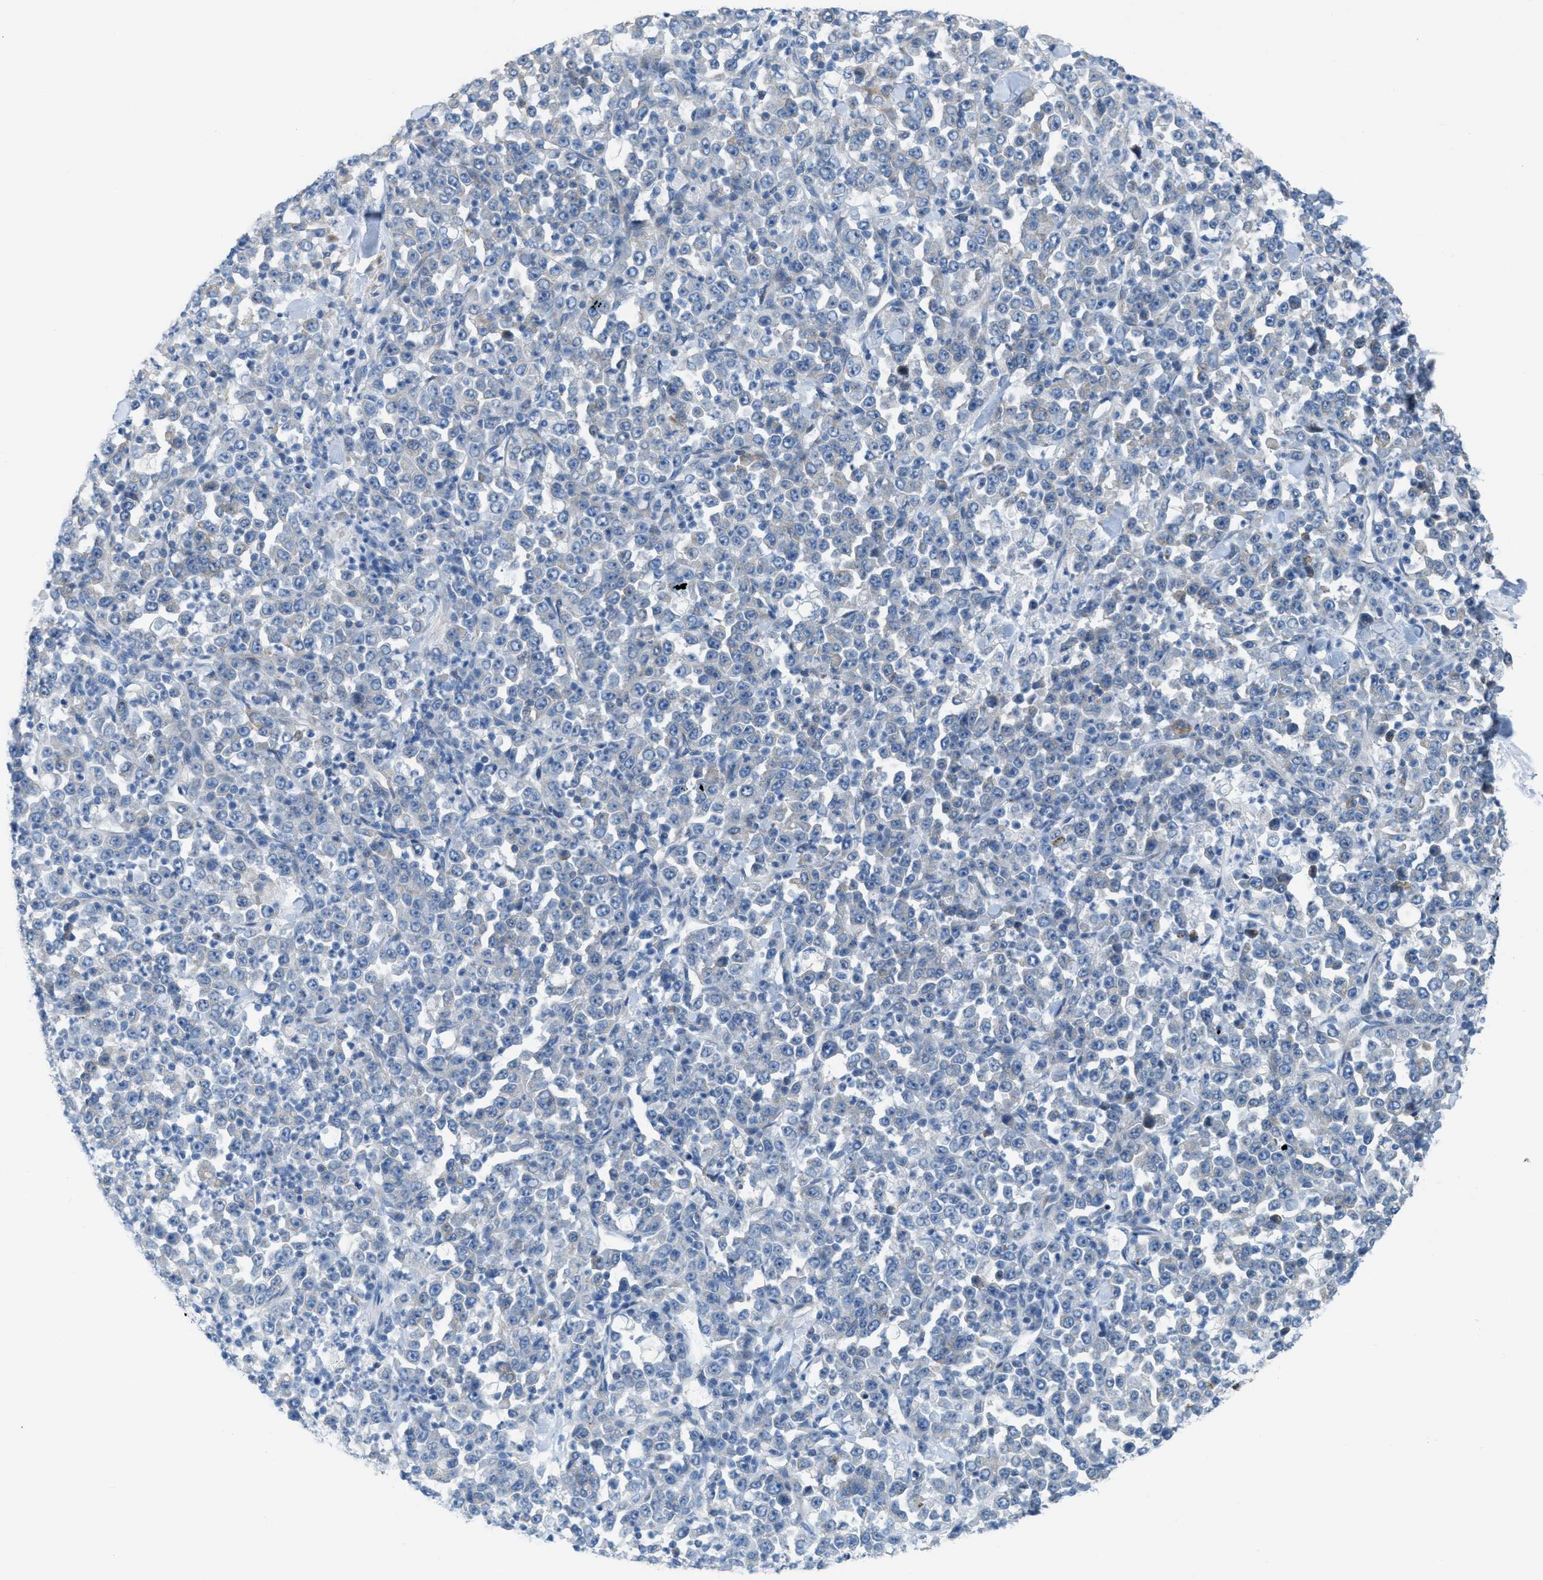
{"staining": {"intensity": "negative", "quantity": "none", "location": "none"}, "tissue": "stomach cancer", "cell_type": "Tumor cells", "image_type": "cancer", "snomed": [{"axis": "morphology", "description": "Normal tissue, NOS"}, {"axis": "morphology", "description": "Adenocarcinoma, NOS"}, {"axis": "topography", "description": "Stomach, upper"}, {"axis": "topography", "description": "Stomach"}], "caption": "An immunohistochemistry (IHC) photomicrograph of stomach cancer (adenocarcinoma) is shown. There is no staining in tumor cells of stomach cancer (adenocarcinoma). (DAB IHC, high magnification).", "gene": "ASGR1", "patient": {"sex": "male", "age": 59}}